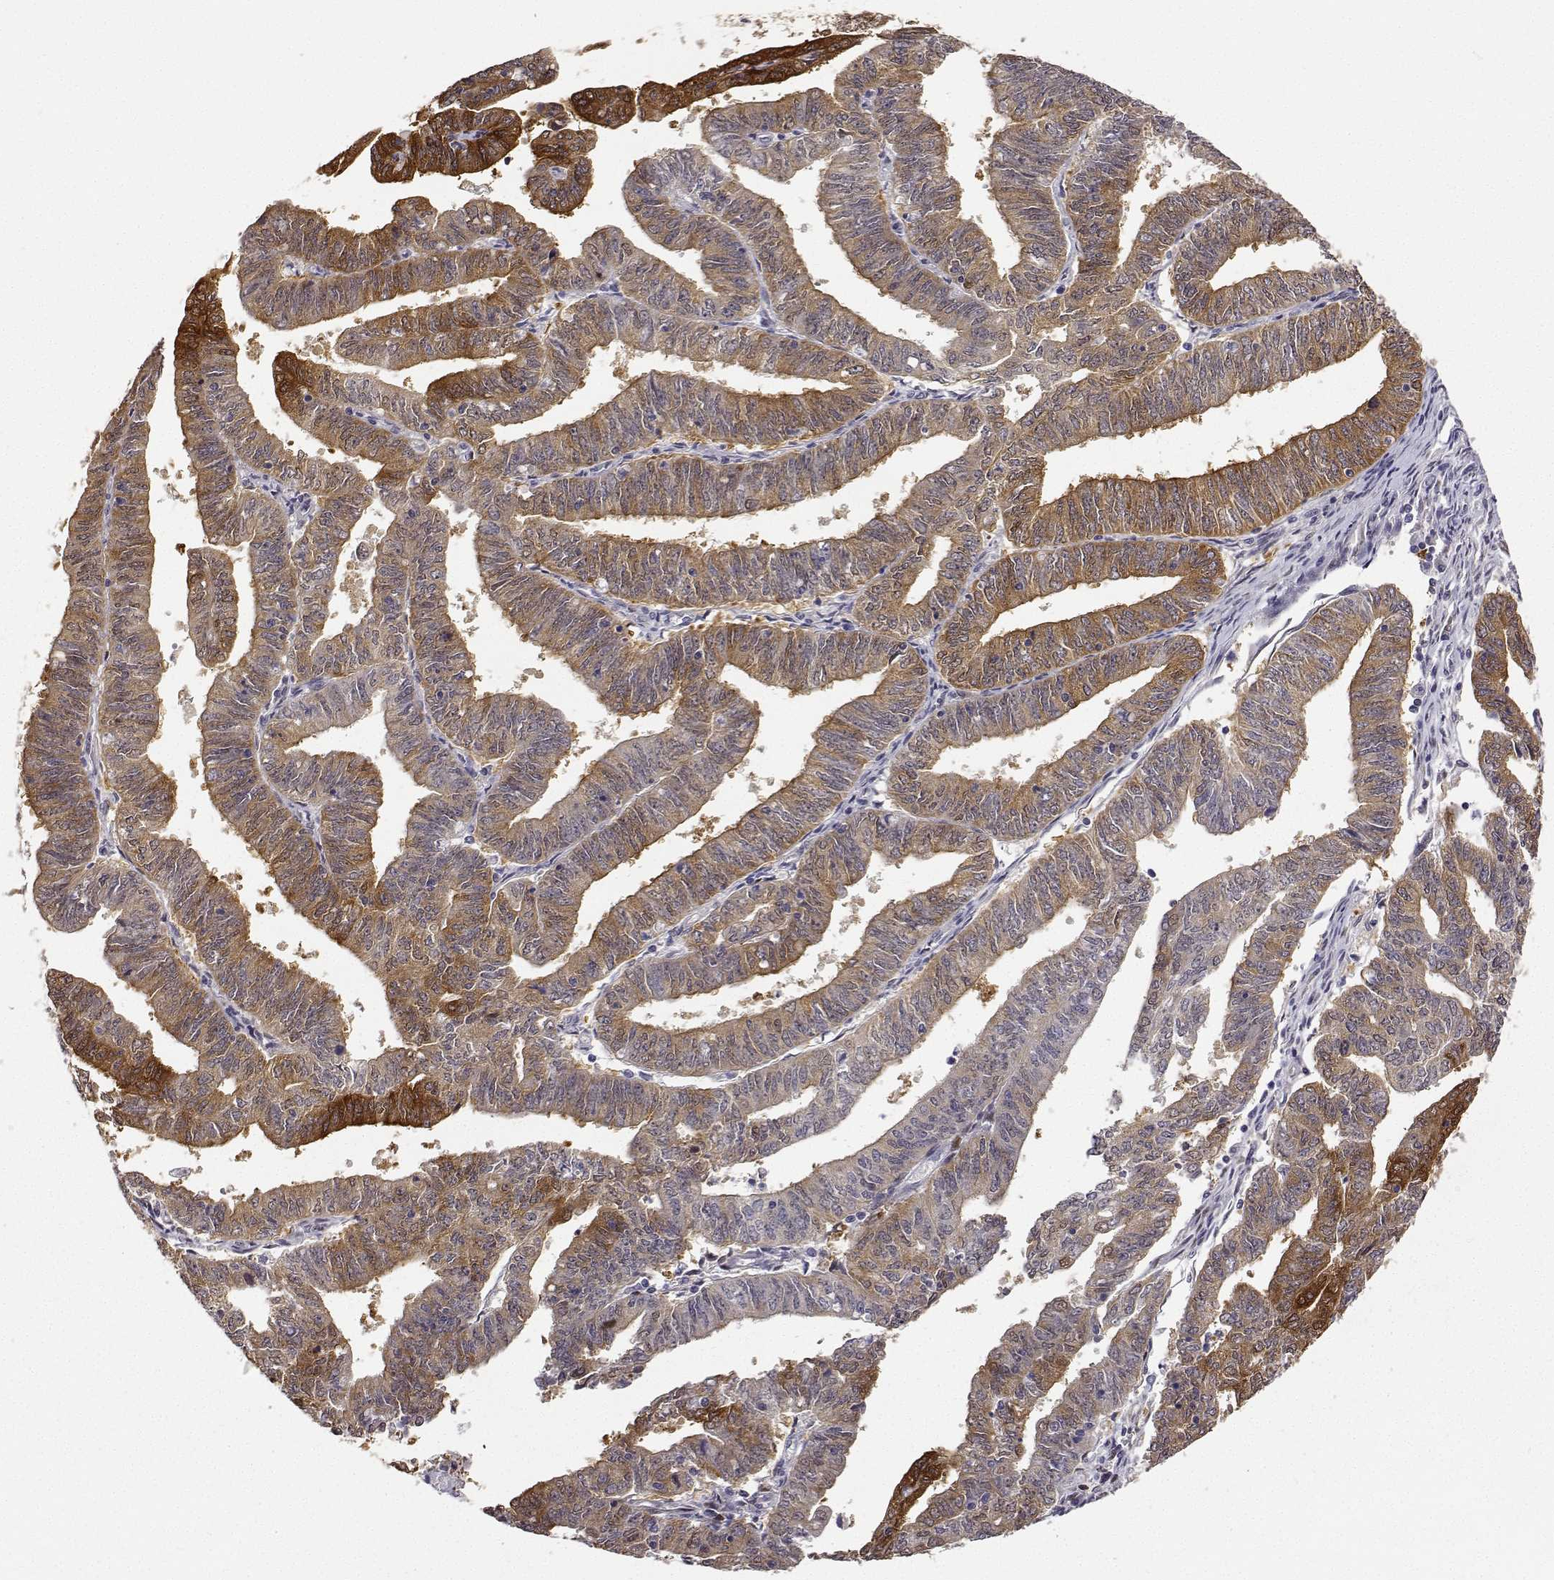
{"staining": {"intensity": "moderate", "quantity": ">75%", "location": "cytoplasmic/membranous"}, "tissue": "endometrial cancer", "cell_type": "Tumor cells", "image_type": "cancer", "snomed": [{"axis": "morphology", "description": "Adenocarcinoma, NOS"}, {"axis": "topography", "description": "Endometrium"}], "caption": "Immunohistochemistry of endometrial cancer demonstrates medium levels of moderate cytoplasmic/membranous positivity in about >75% of tumor cells. (Stains: DAB (3,3'-diaminobenzidine) in brown, nuclei in blue, Microscopy: brightfield microscopy at high magnification).", "gene": "PHGDH", "patient": {"sex": "female", "age": 82}}